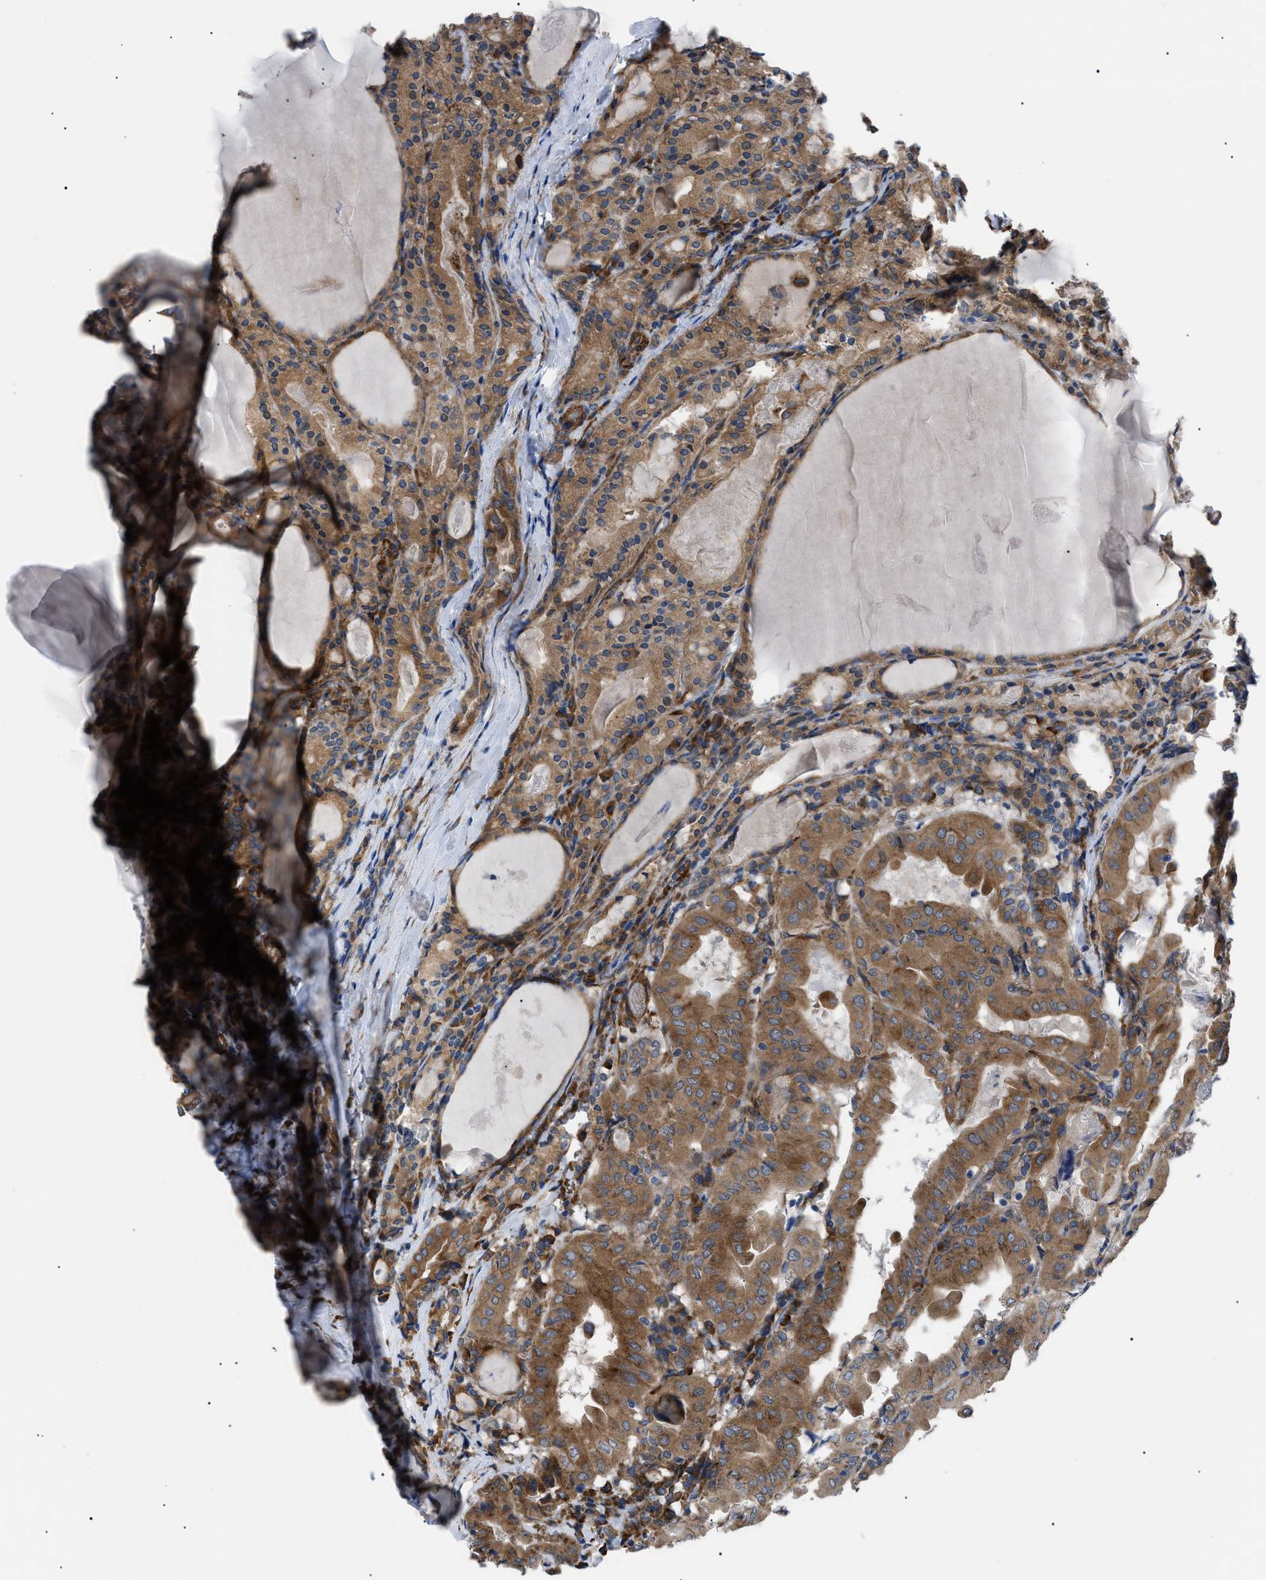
{"staining": {"intensity": "moderate", "quantity": ">75%", "location": "cytoplasmic/membranous"}, "tissue": "thyroid cancer", "cell_type": "Tumor cells", "image_type": "cancer", "snomed": [{"axis": "morphology", "description": "Papillary adenocarcinoma, NOS"}, {"axis": "topography", "description": "Thyroid gland"}], "caption": "A brown stain highlights moderate cytoplasmic/membranous expression of a protein in human papillary adenocarcinoma (thyroid) tumor cells.", "gene": "MYO10", "patient": {"sex": "female", "age": 42}}